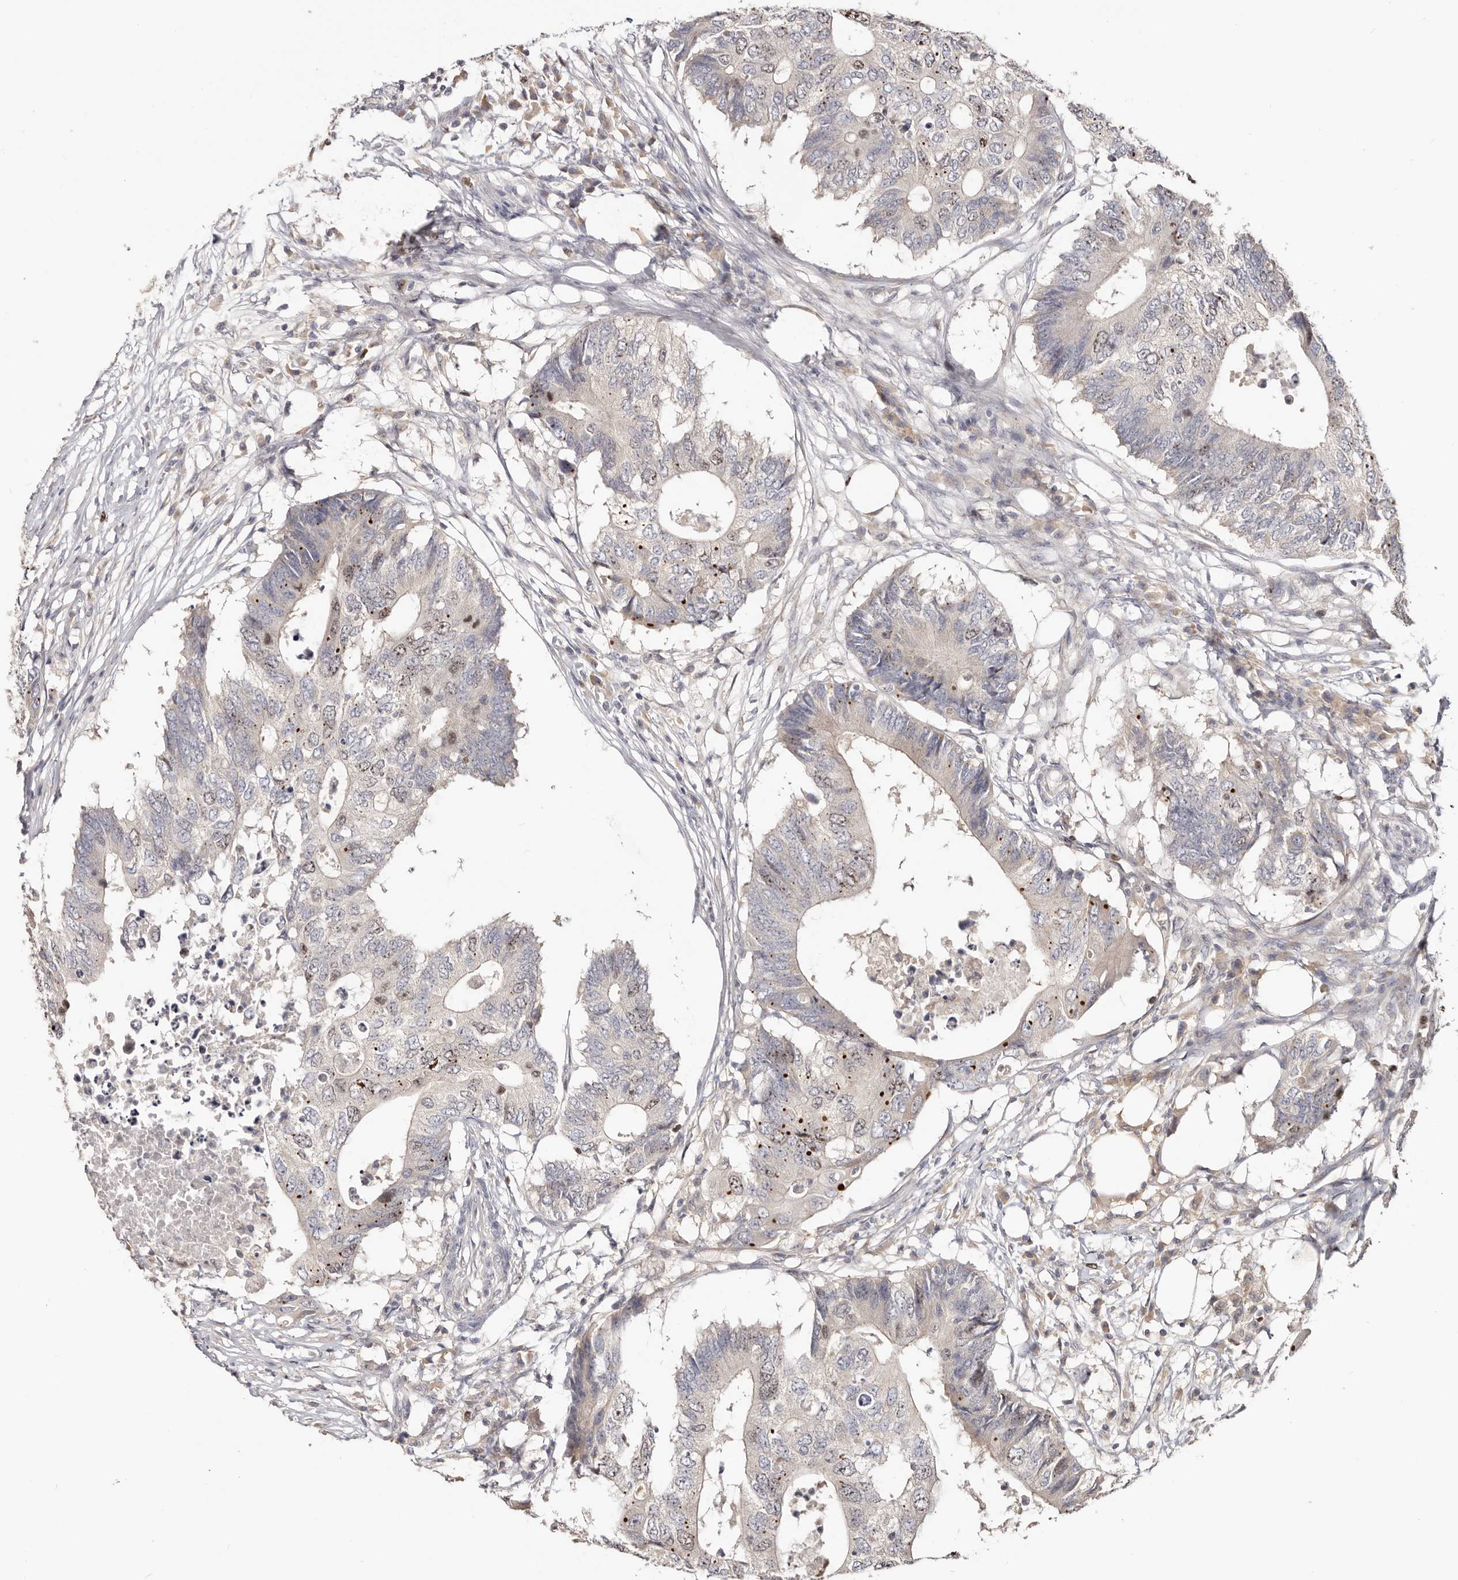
{"staining": {"intensity": "moderate", "quantity": "<25%", "location": "nuclear"}, "tissue": "colorectal cancer", "cell_type": "Tumor cells", "image_type": "cancer", "snomed": [{"axis": "morphology", "description": "Adenocarcinoma, NOS"}, {"axis": "topography", "description": "Colon"}], "caption": "Immunohistochemistry (IHC) of human colorectal adenocarcinoma displays low levels of moderate nuclear expression in about <25% of tumor cells.", "gene": "CCDC190", "patient": {"sex": "male", "age": 71}}